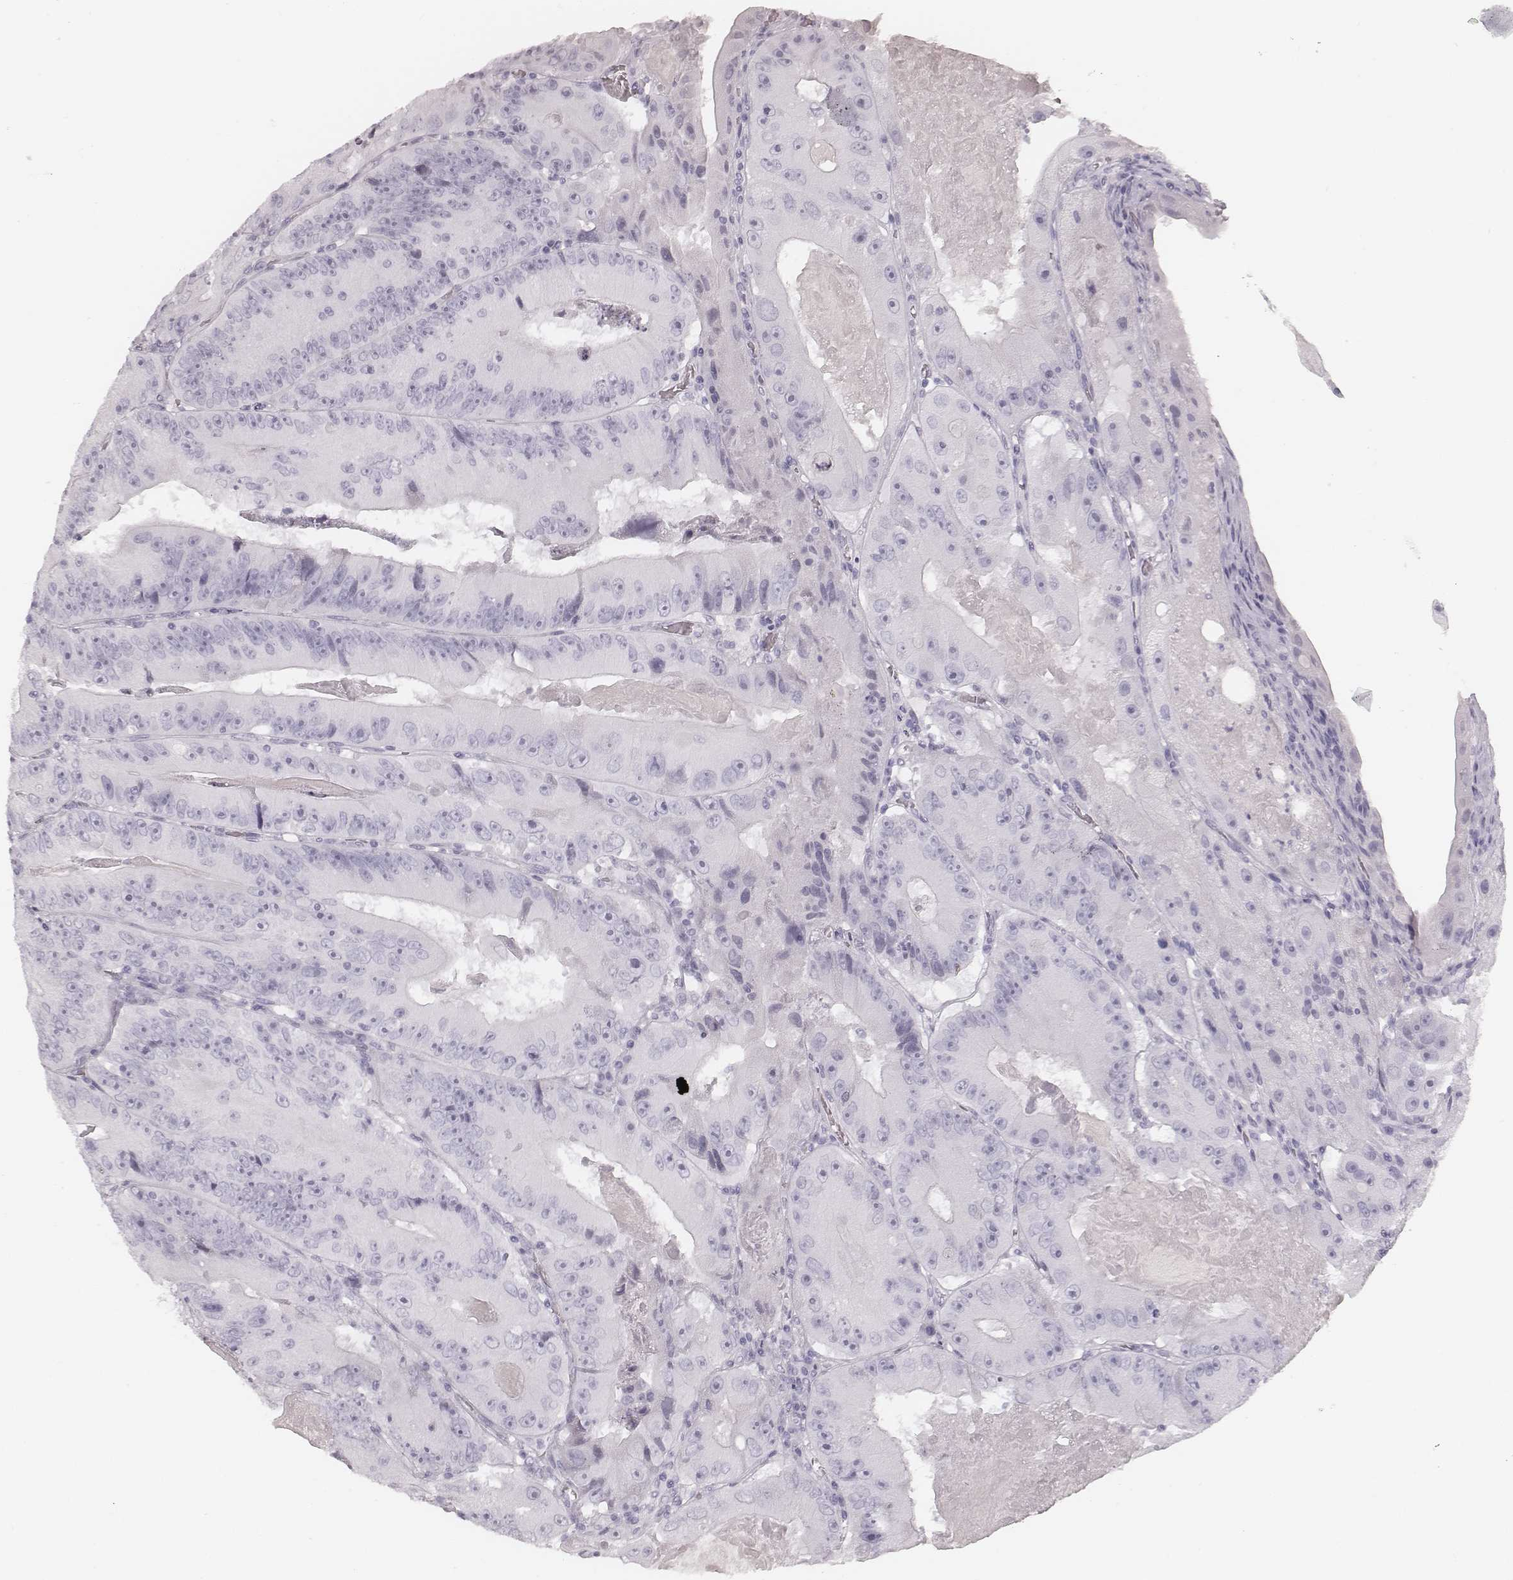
{"staining": {"intensity": "negative", "quantity": "none", "location": "none"}, "tissue": "colorectal cancer", "cell_type": "Tumor cells", "image_type": "cancer", "snomed": [{"axis": "morphology", "description": "Adenocarcinoma, NOS"}, {"axis": "topography", "description": "Colon"}], "caption": "Immunohistochemical staining of human colorectal adenocarcinoma demonstrates no significant expression in tumor cells.", "gene": "MSX1", "patient": {"sex": "female", "age": 86}}